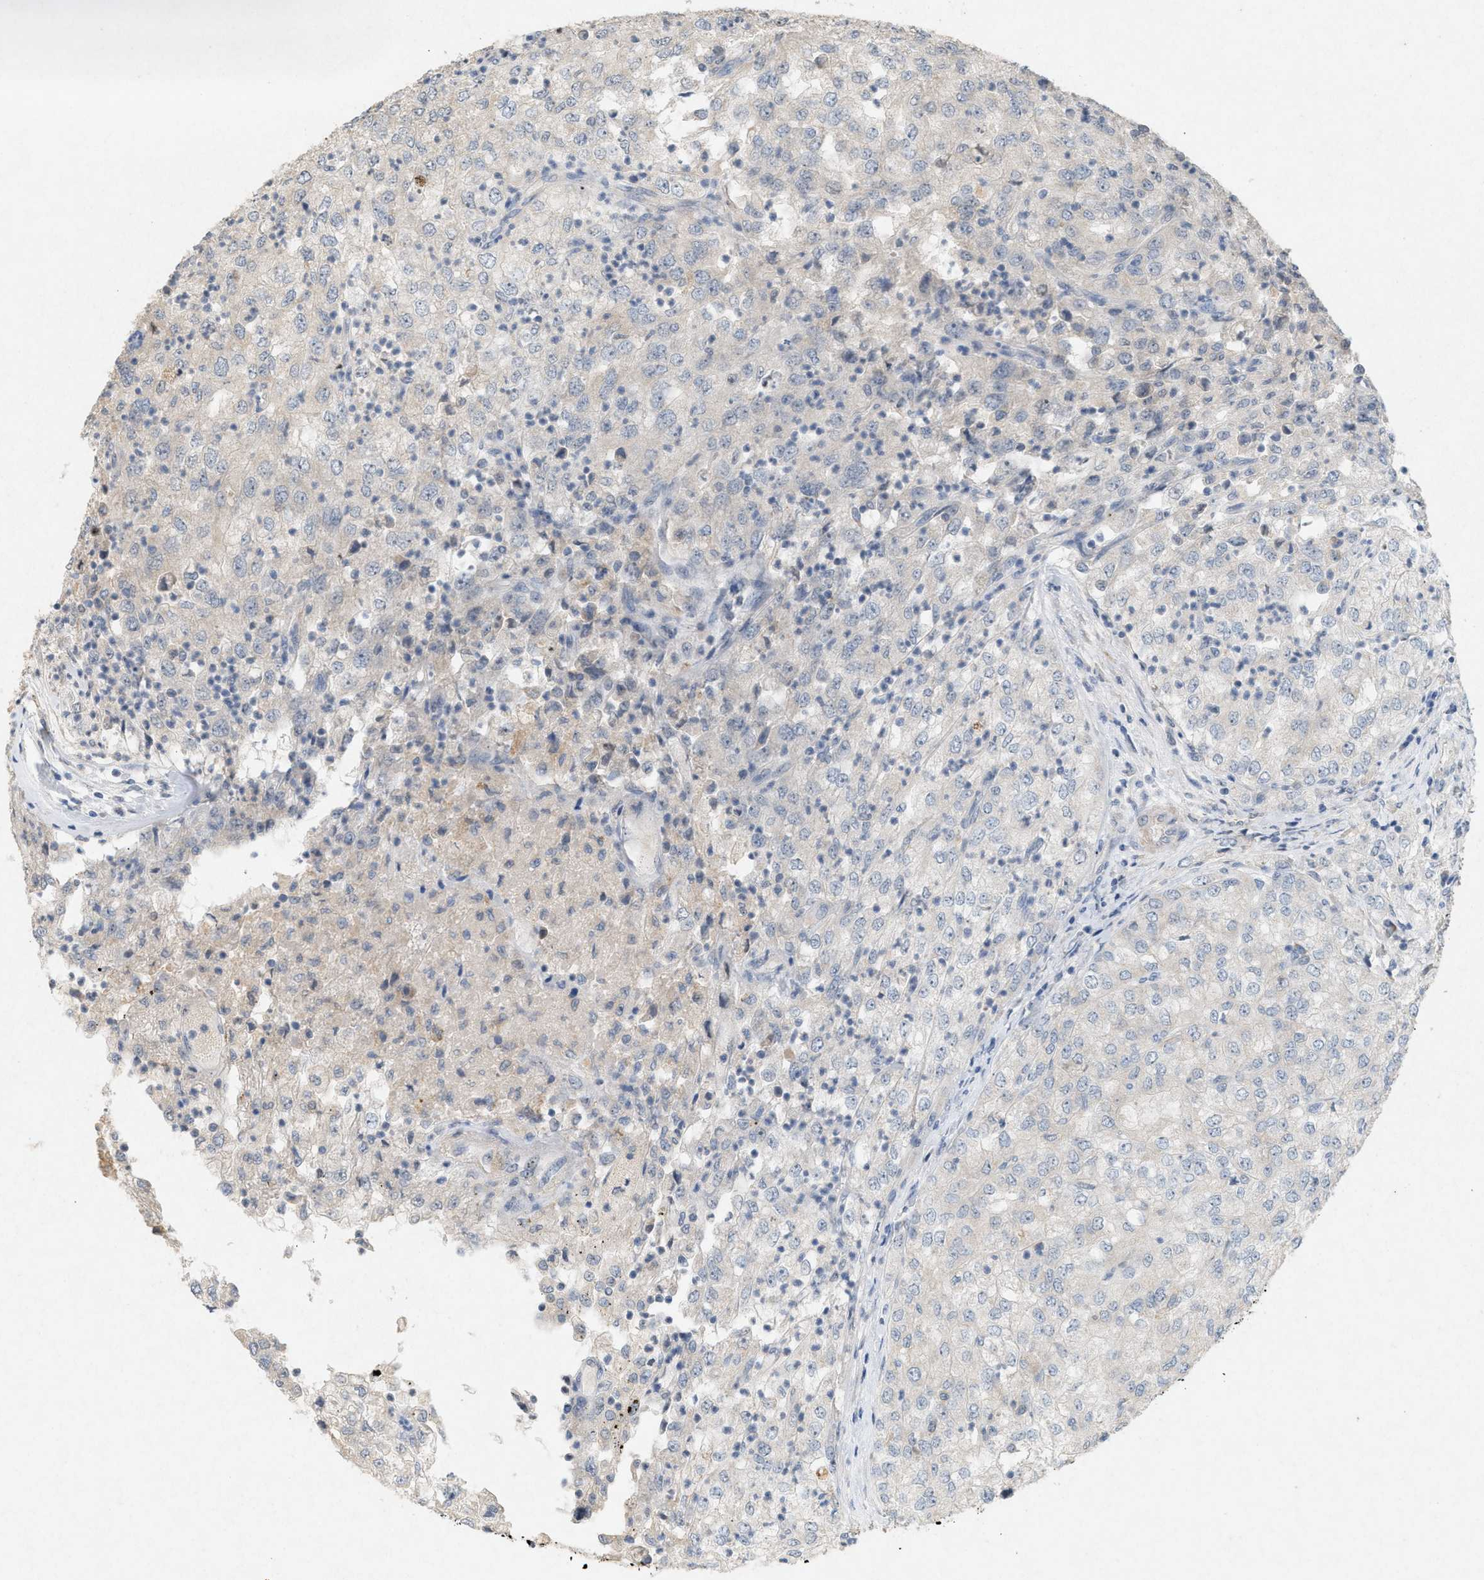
{"staining": {"intensity": "negative", "quantity": "none", "location": "none"}, "tissue": "renal cancer", "cell_type": "Tumor cells", "image_type": "cancer", "snomed": [{"axis": "morphology", "description": "Adenocarcinoma, NOS"}, {"axis": "topography", "description": "Kidney"}], "caption": "Tumor cells show no significant protein expression in renal cancer.", "gene": "DCAF7", "patient": {"sex": "female", "age": 54}}